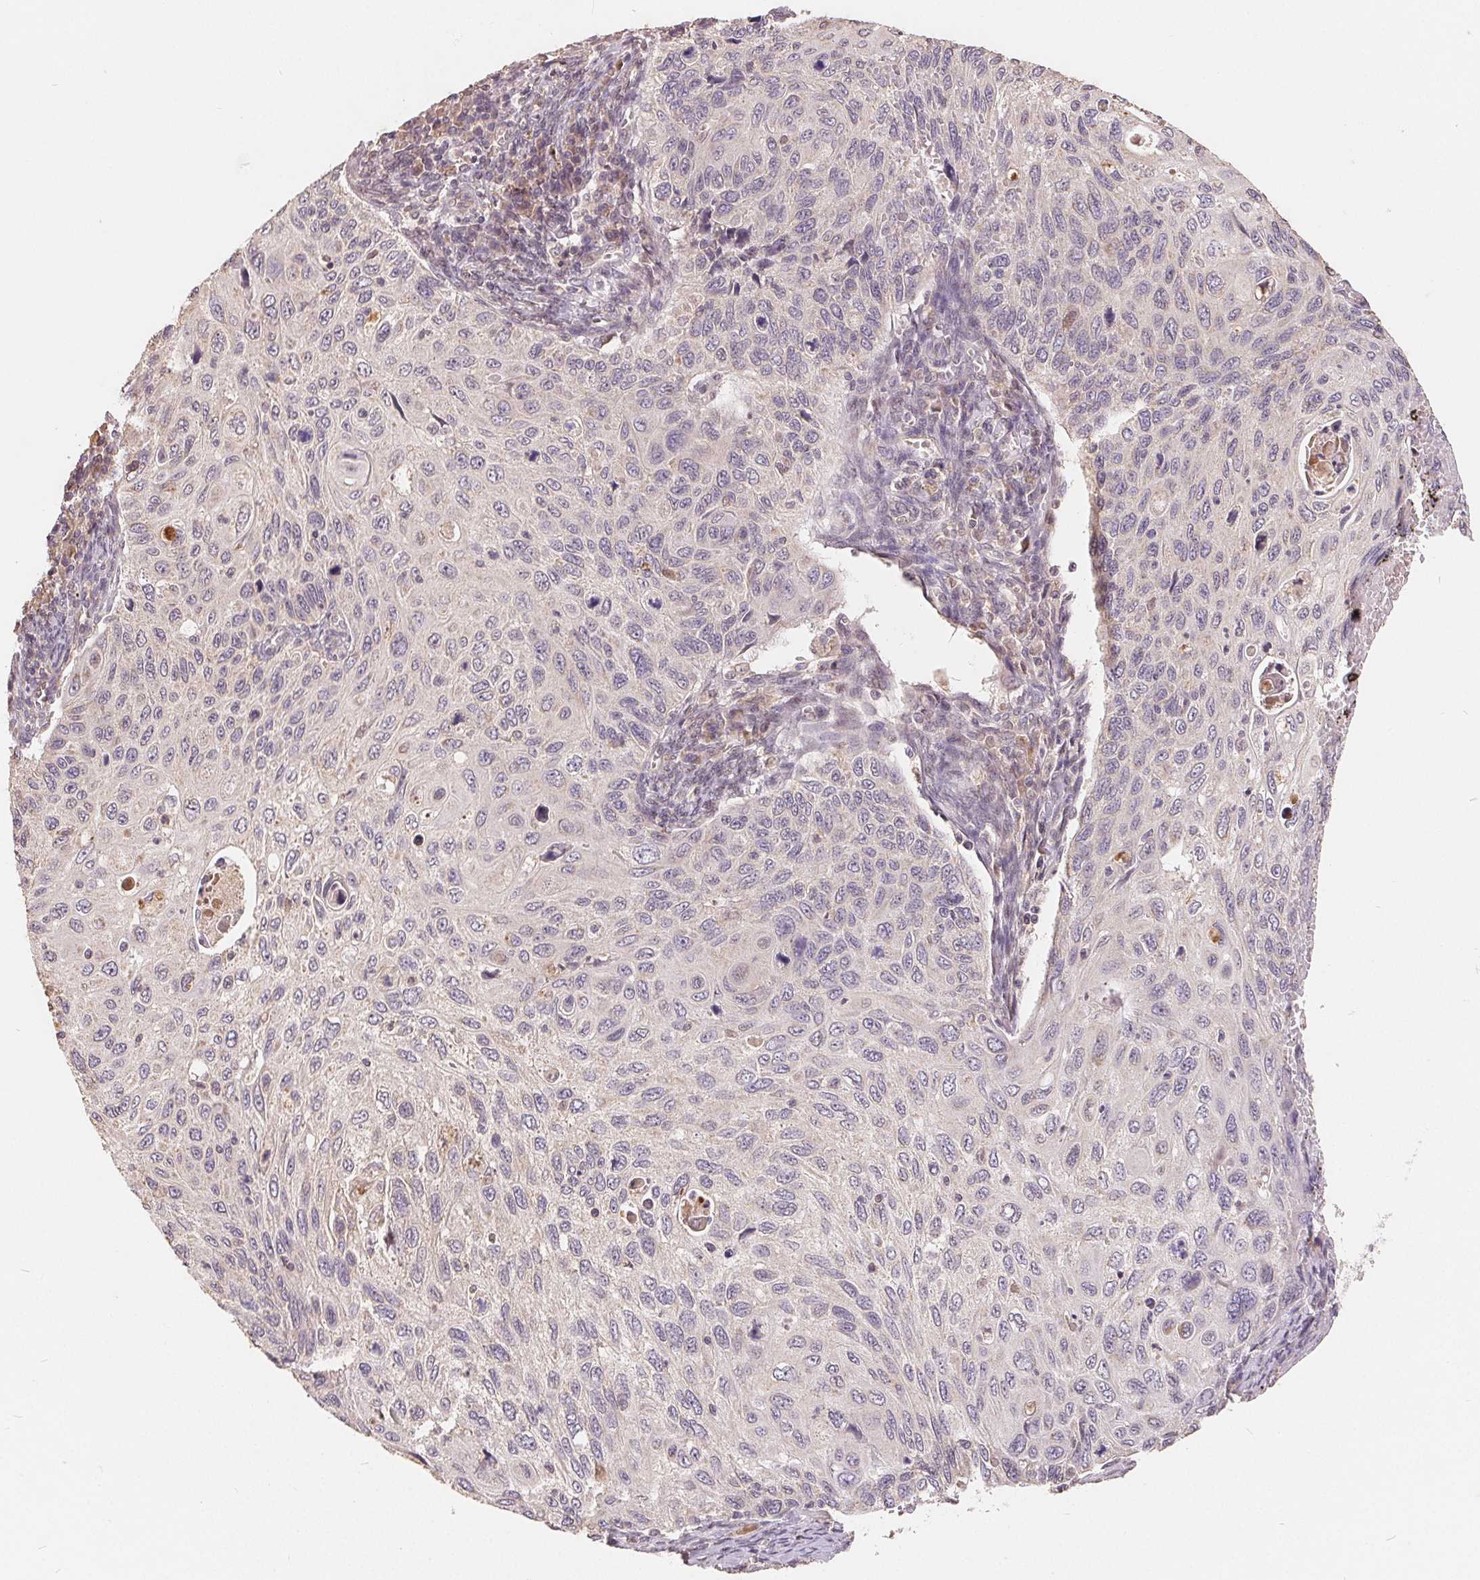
{"staining": {"intensity": "negative", "quantity": "none", "location": "none"}, "tissue": "cervical cancer", "cell_type": "Tumor cells", "image_type": "cancer", "snomed": [{"axis": "morphology", "description": "Squamous cell carcinoma, NOS"}, {"axis": "topography", "description": "Cervix"}], "caption": "The photomicrograph exhibits no staining of tumor cells in cervical cancer.", "gene": "CDIPT", "patient": {"sex": "female", "age": 70}}